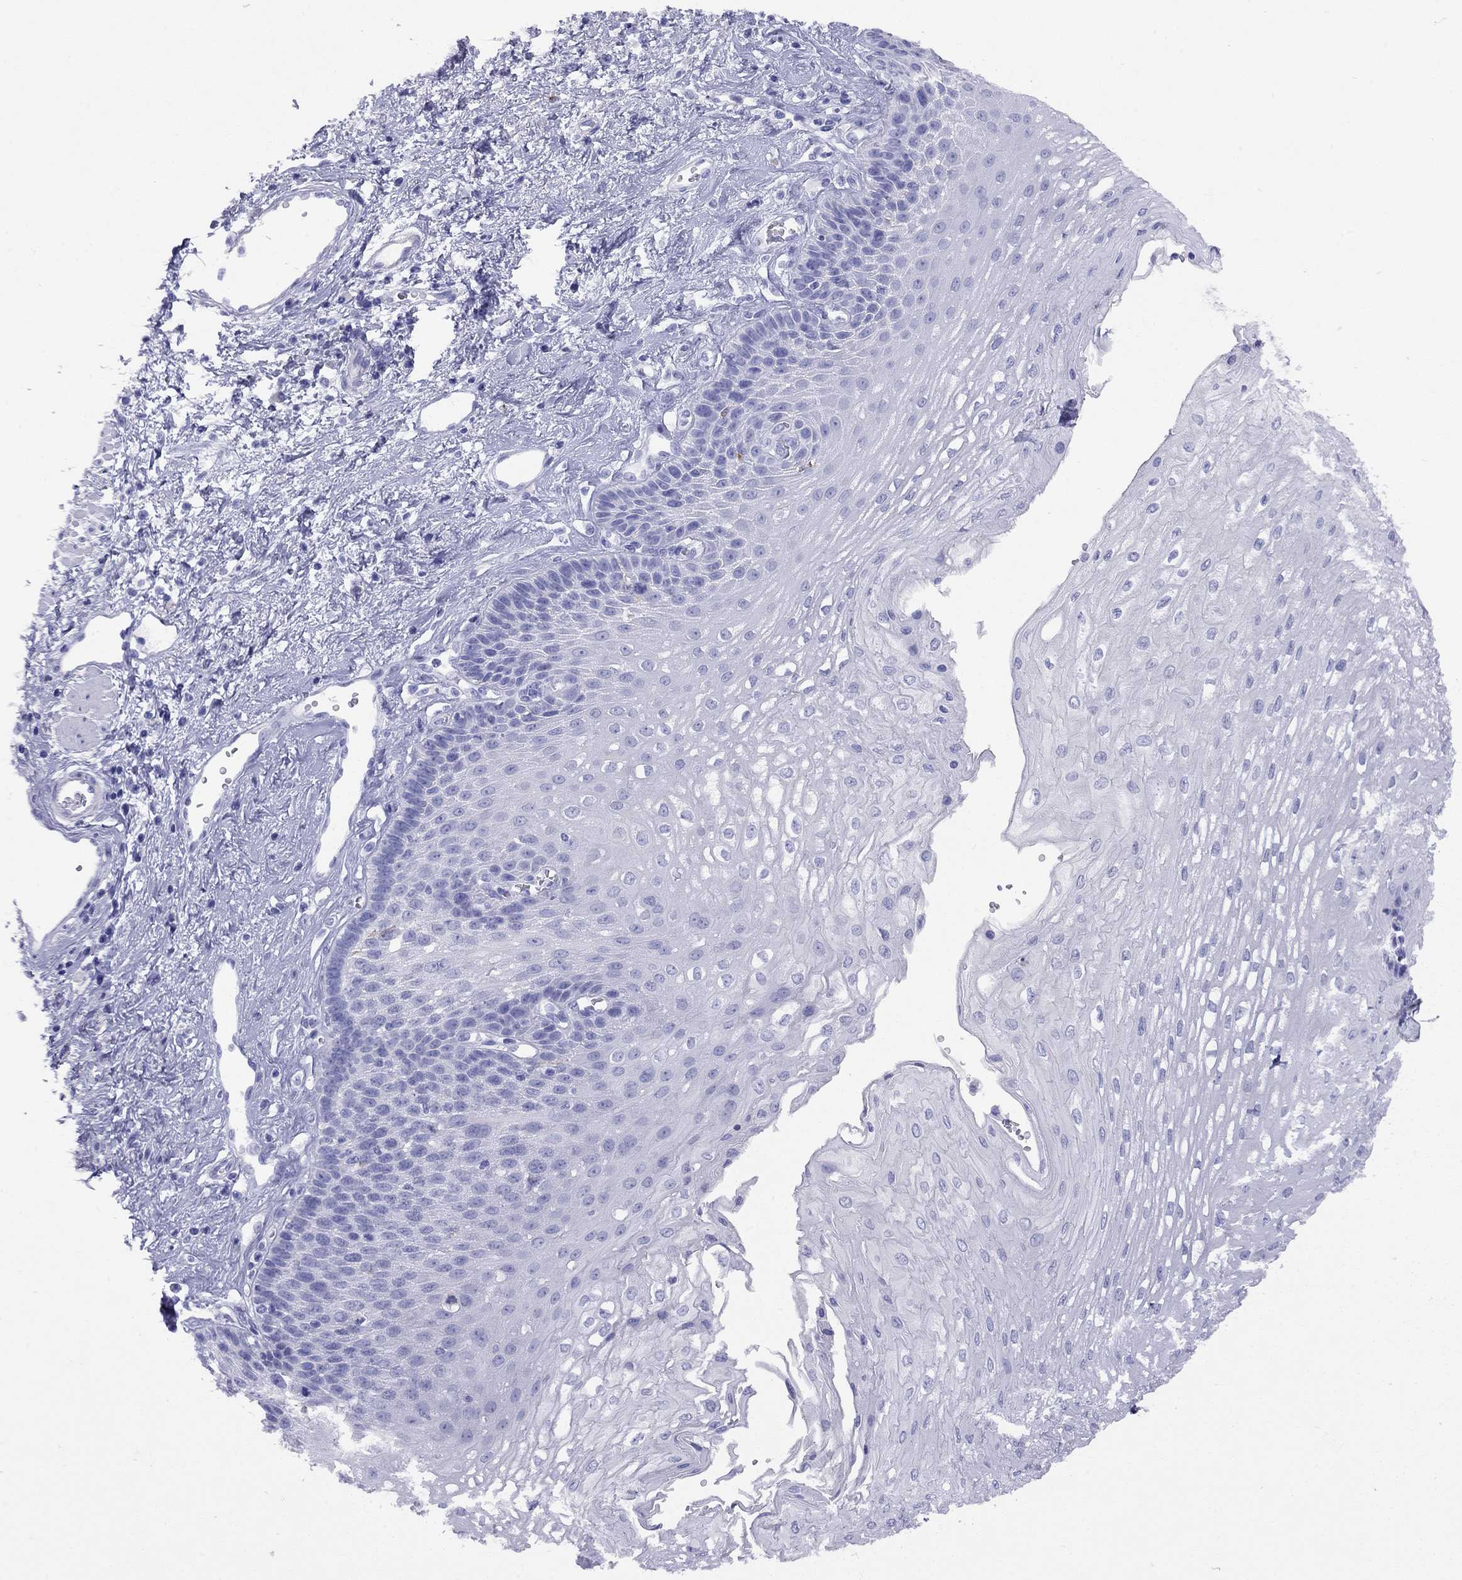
{"staining": {"intensity": "negative", "quantity": "none", "location": "none"}, "tissue": "esophagus", "cell_type": "Squamous epithelial cells", "image_type": "normal", "snomed": [{"axis": "morphology", "description": "Normal tissue, NOS"}, {"axis": "topography", "description": "Esophagus"}], "caption": "Normal esophagus was stained to show a protein in brown. There is no significant expression in squamous epithelial cells. Brightfield microscopy of immunohistochemistry (IHC) stained with DAB (3,3'-diaminobenzidine) (brown) and hematoxylin (blue), captured at high magnification.", "gene": "HLA", "patient": {"sex": "female", "age": 62}}